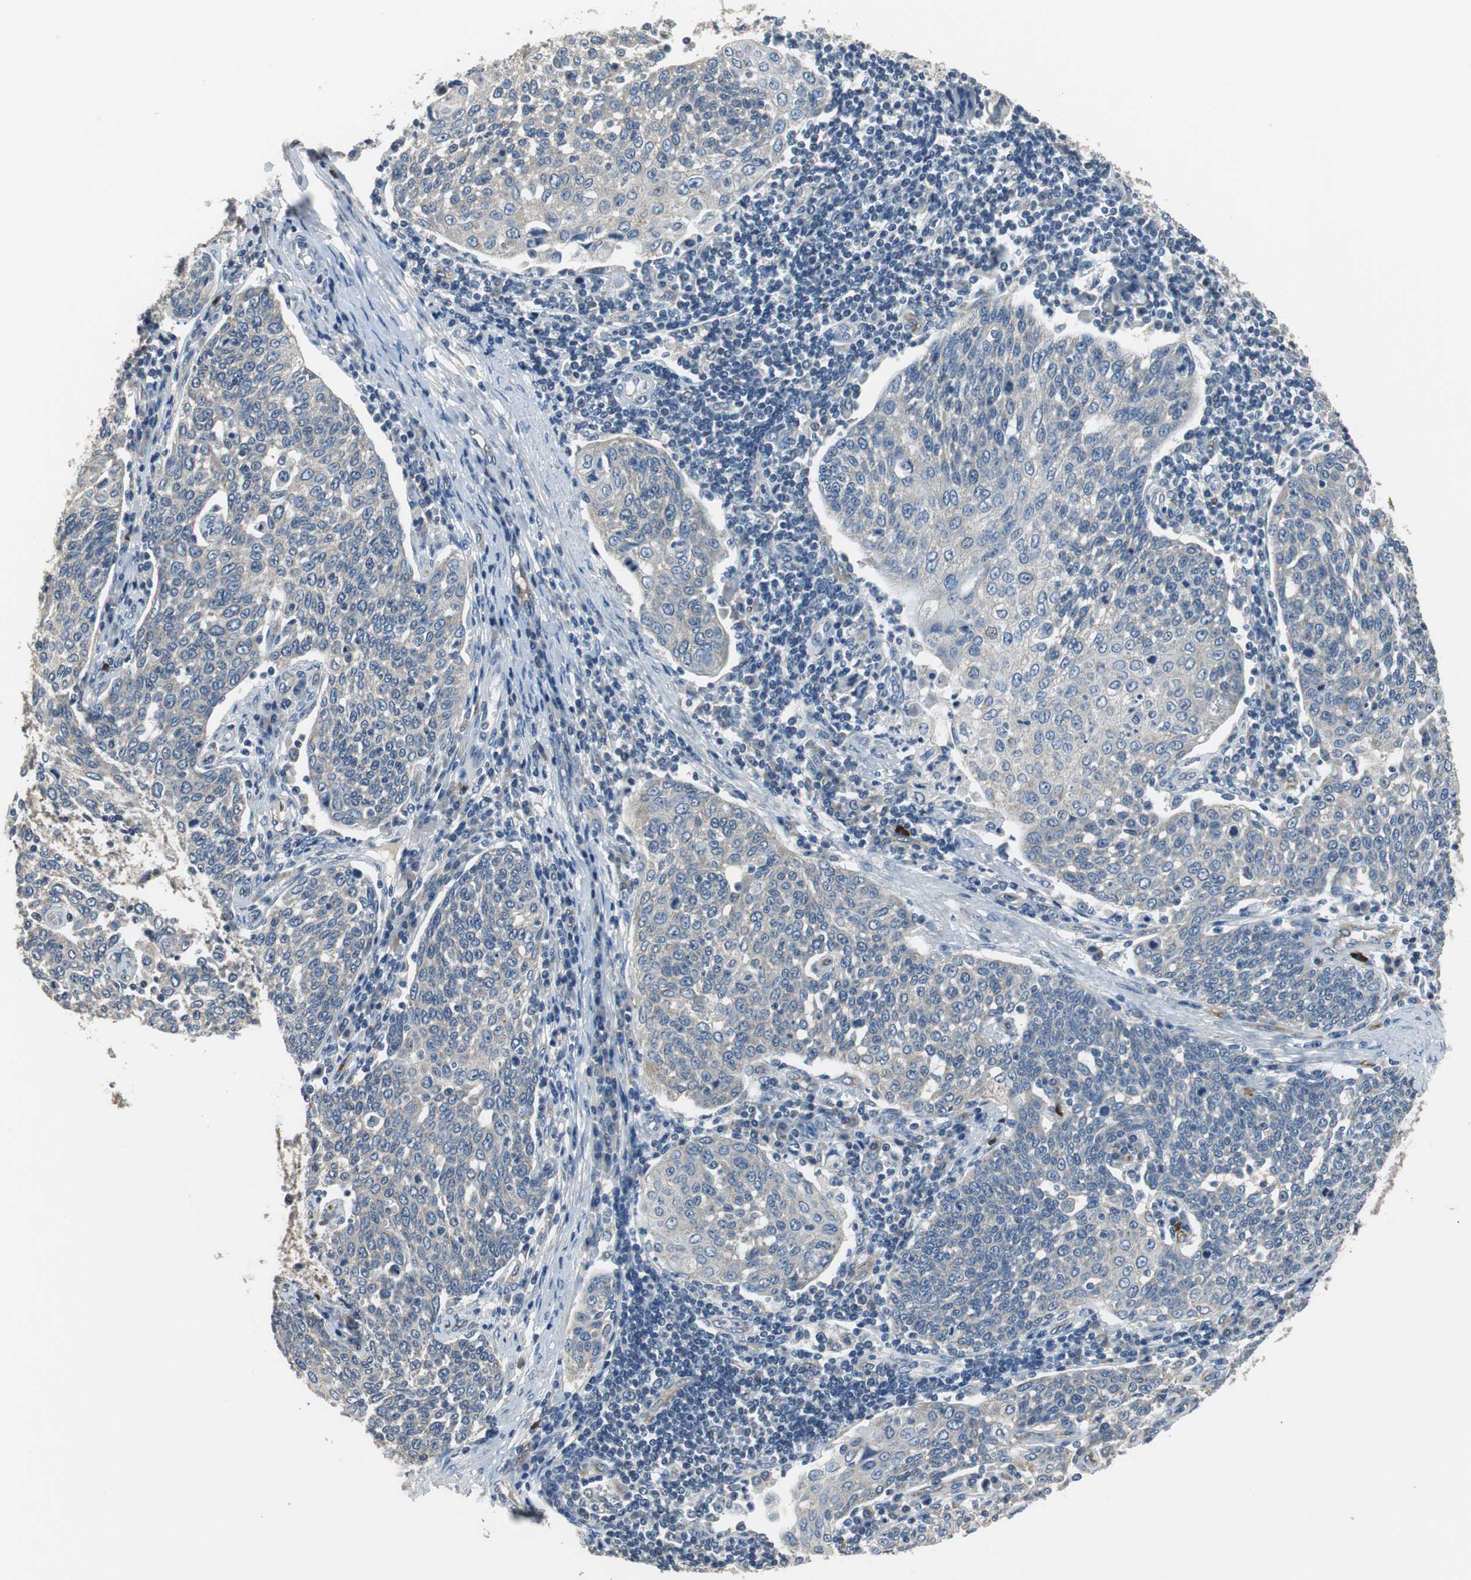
{"staining": {"intensity": "negative", "quantity": "none", "location": "none"}, "tissue": "cervical cancer", "cell_type": "Tumor cells", "image_type": "cancer", "snomed": [{"axis": "morphology", "description": "Squamous cell carcinoma, NOS"}, {"axis": "topography", "description": "Cervix"}], "caption": "IHC micrograph of neoplastic tissue: cervical squamous cell carcinoma stained with DAB (3,3'-diaminobenzidine) demonstrates no significant protein staining in tumor cells. (Immunohistochemistry (ihc), brightfield microscopy, high magnification).", "gene": "MTIF2", "patient": {"sex": "female", "age": 34}}